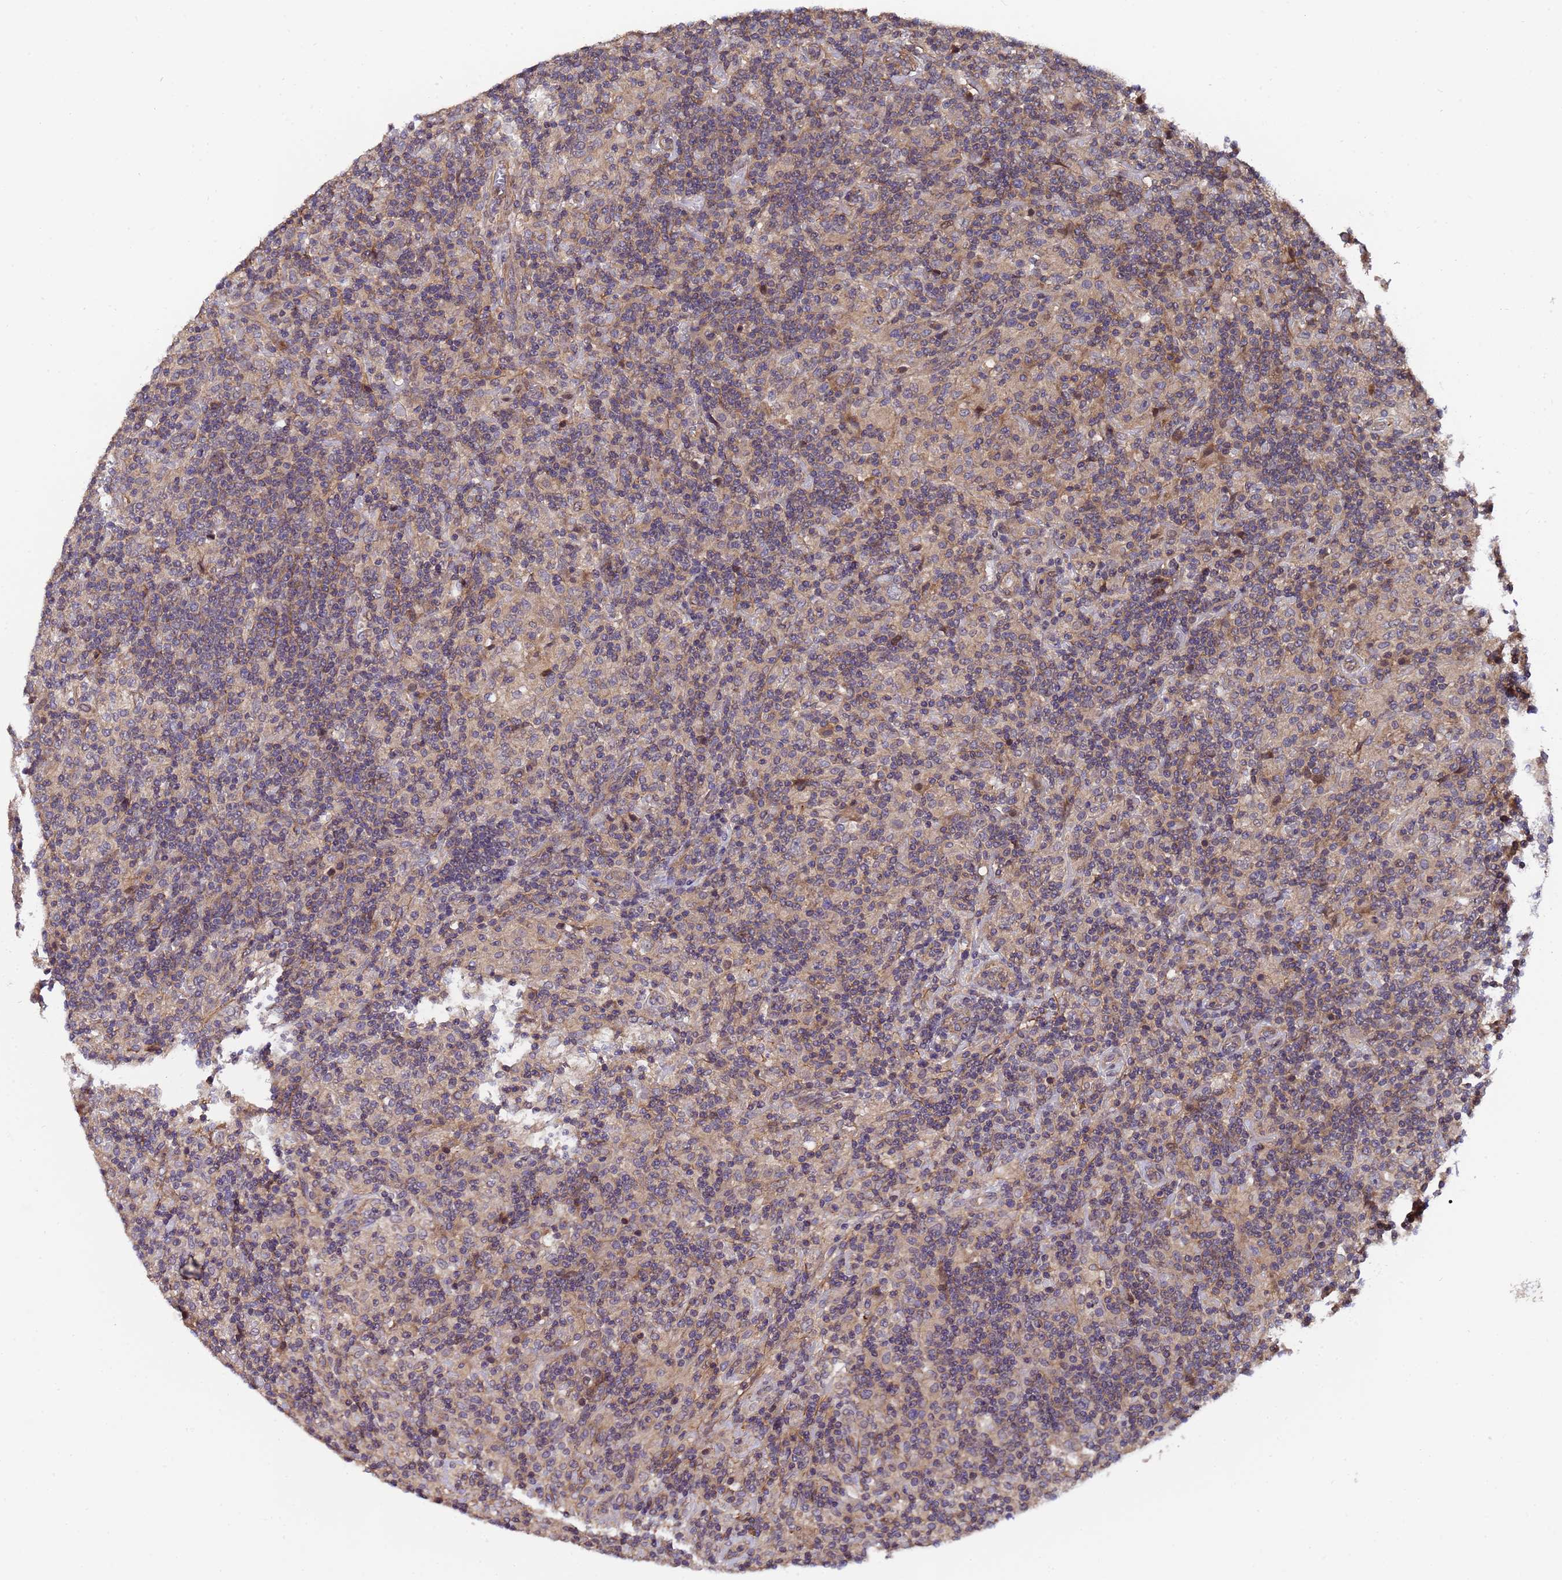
{"staining": {"intensity": "weak", "quantity": "<25%", "location": "cytoplasmic/membranous"}, "tissue": "lymphoma", "cell_type": "Tumor cells", "image_type": "cancer", "snomed": [{"axis": "morphology", "description": "Hodgkin's disease, NOS"}, {"axis": "topography", "description": "Lymph node"}], "caption": "The IHC histopathology image has no significant positivity in tumor cells of Hodgkin's disease tissue. (Brightfield microscopy of DAB (3,3'-diaminobenzidine) immunohistochemistry (IHC) at high magnification).", "gene": "GSTCD", "patient": {"sex": "male", "age": 70}}